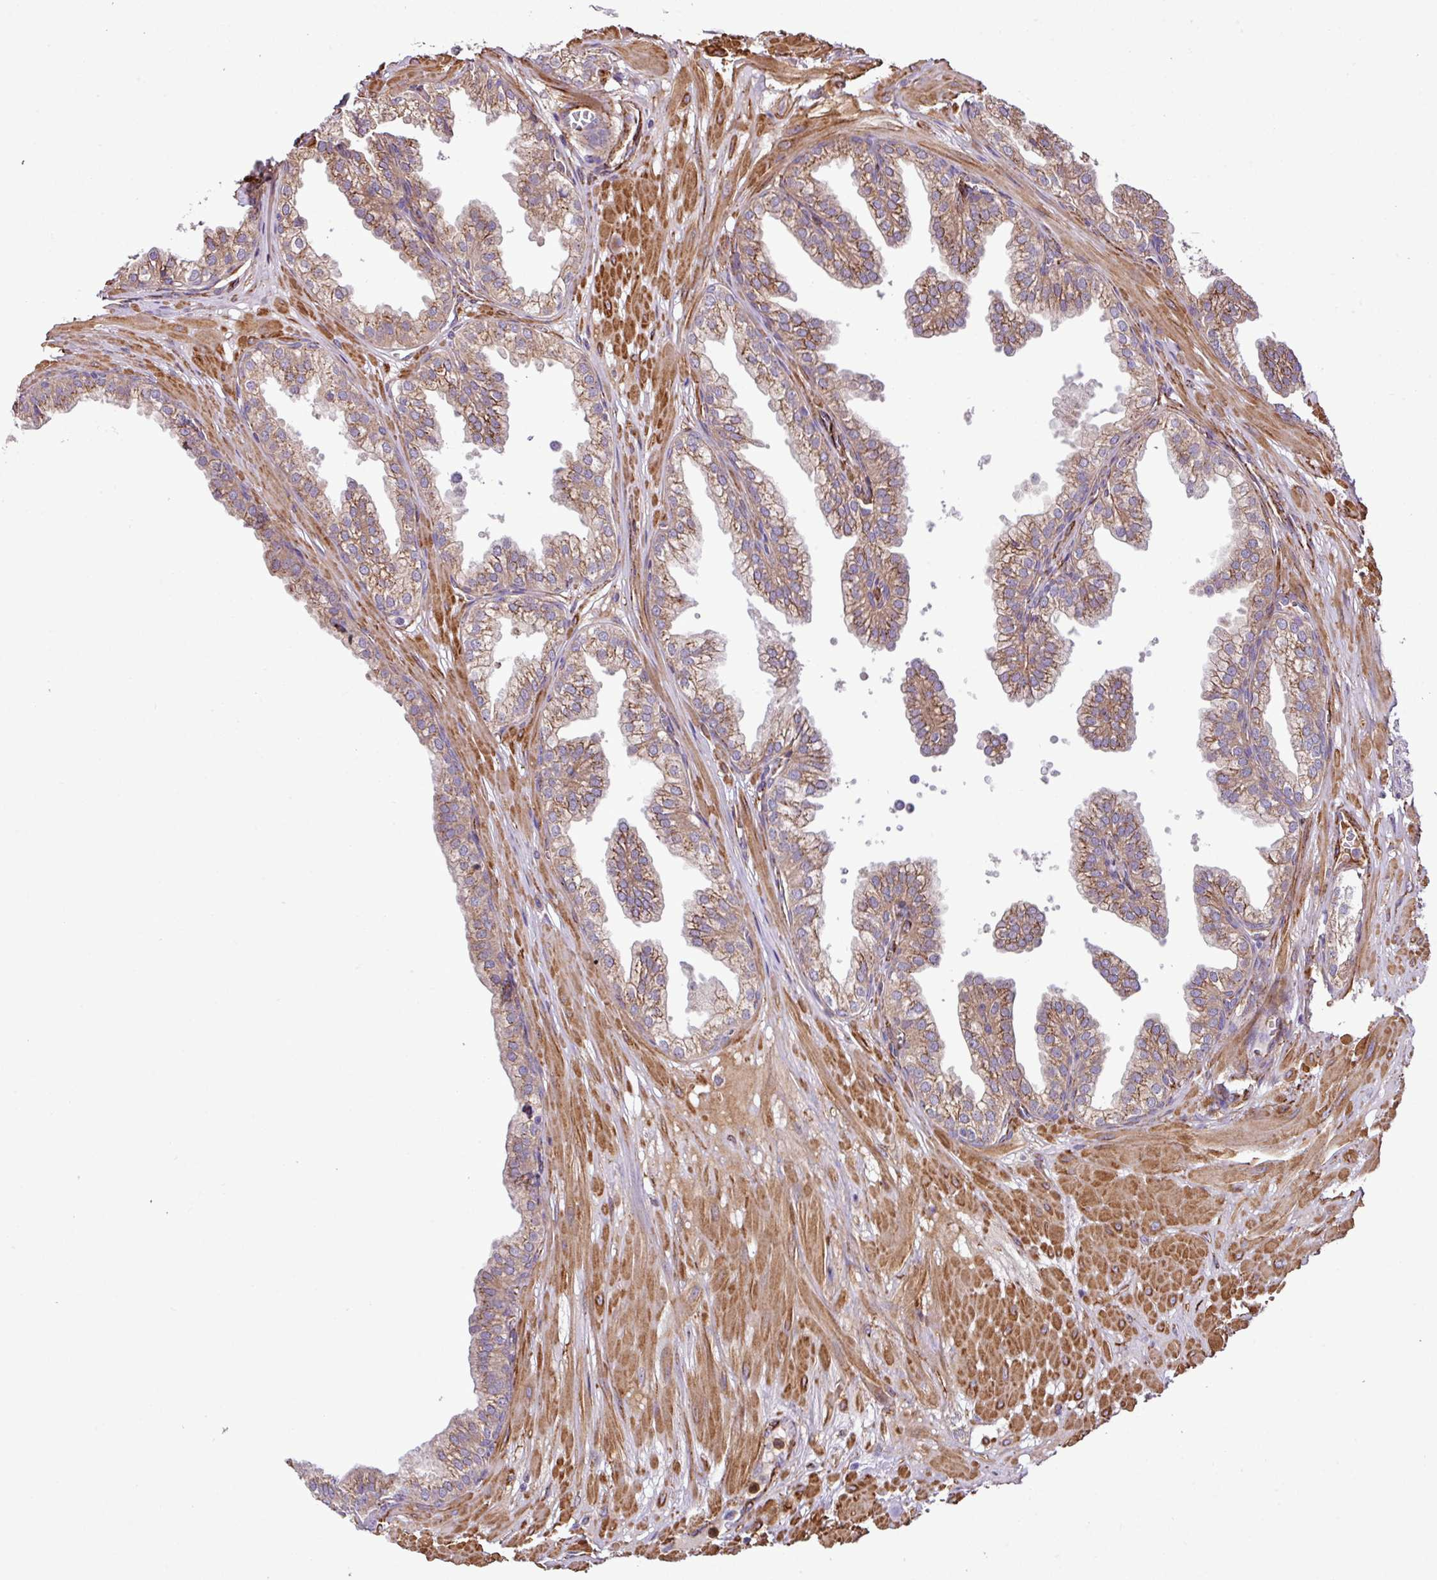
{"staining": {"intensity": "moderate", "quantity": ">75%", "location": "cytoplasmic/membranous"}, "tissue": "prostate", "cell_type": "Glandular cells", "image_type": "normal", "snomed": [{"axis": "morphology", "description": "Normal tissue, NOS"}, {"axis": "topography", "description": "Prostate"}, {"axis": "topography", "description": "Peripheral nerve tissue"}], "caption": "Immunohistochemical staining of benign prostate displays >75% levels of moderate cytoplasmic/membranous protein positivity in about >75% of glandular cells. (brown staining indicates protein expression, while blue staining denotes nuclei).", "gene": "FAM47E", "patient": {"sex": "male", "age": 55}}